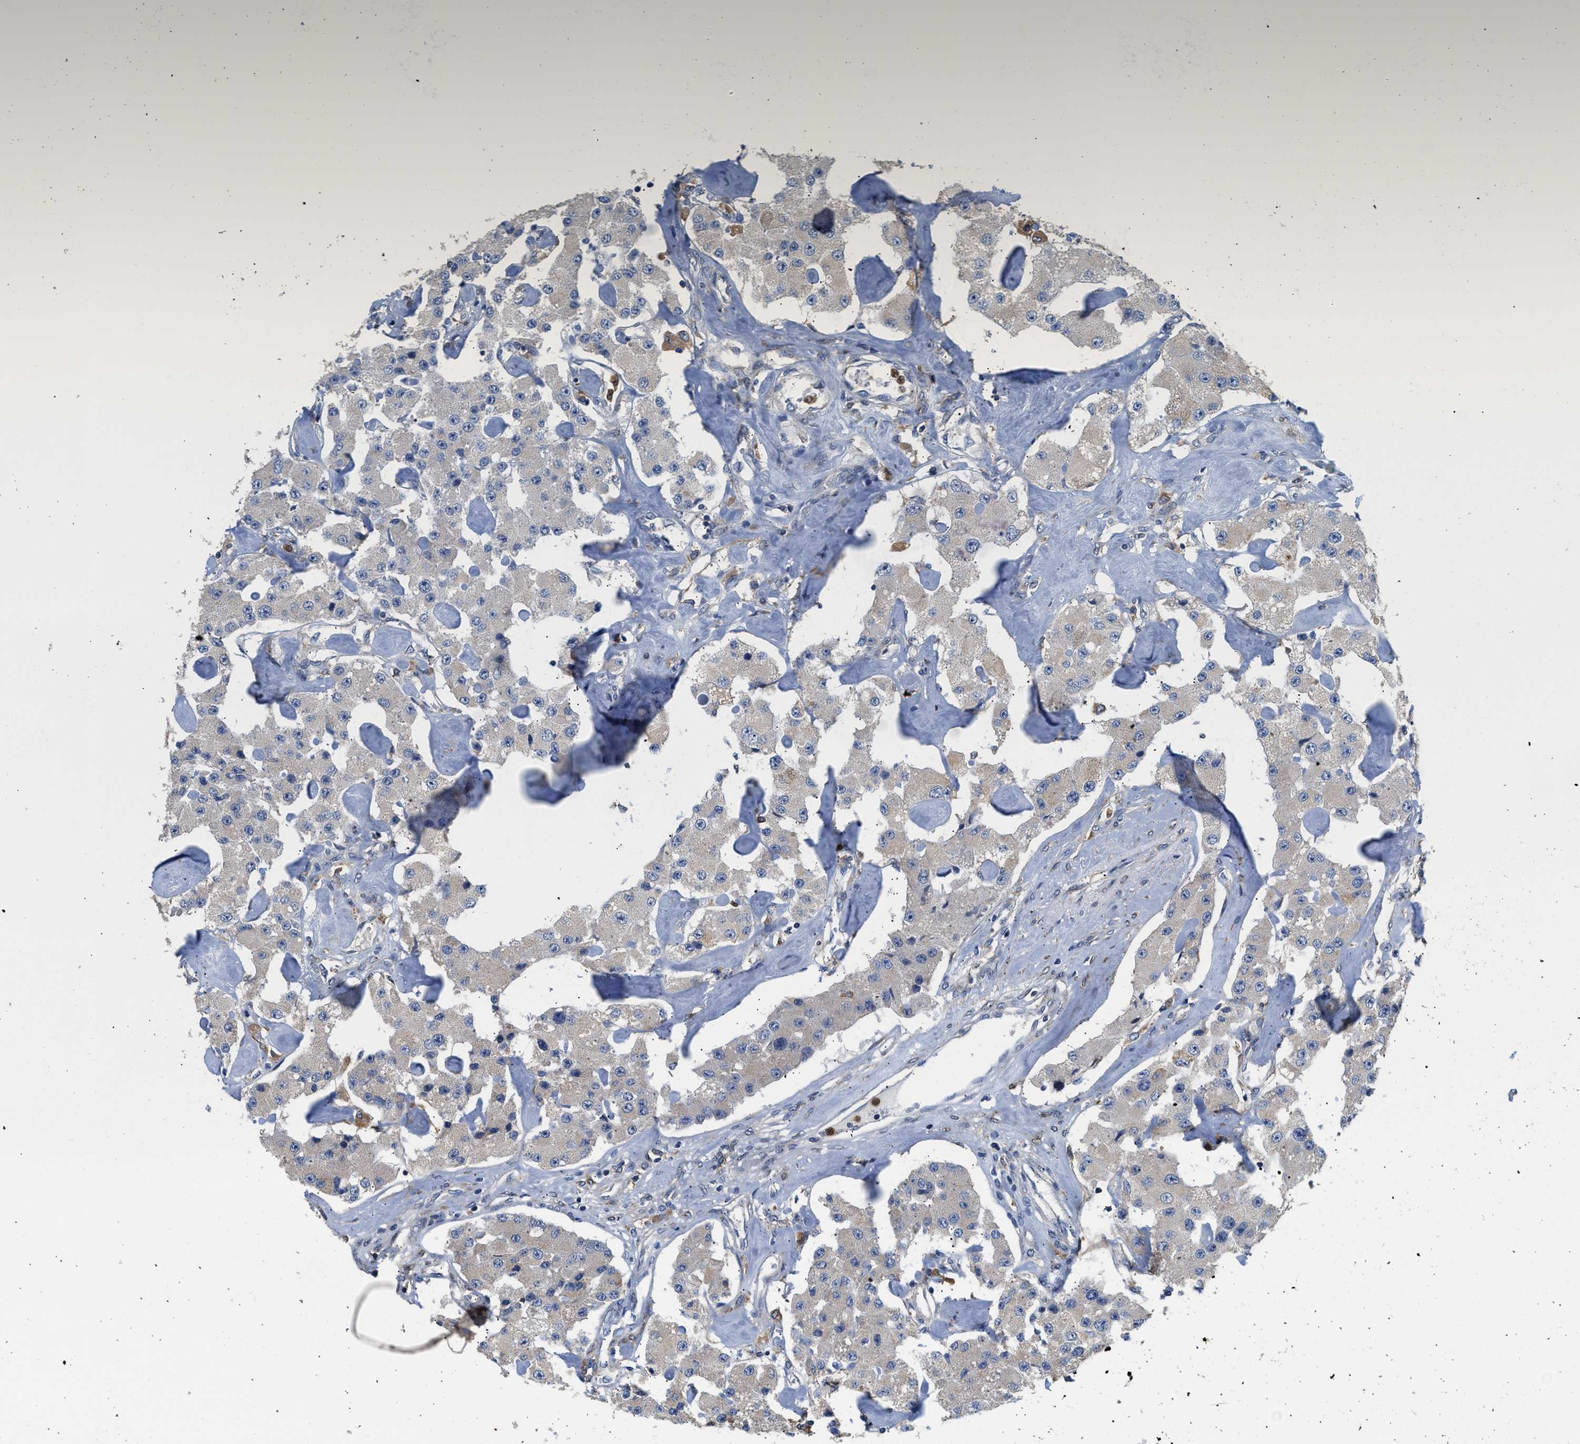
{"staining": {"intensity": "negative", "quantity": "none", "location": "none"}, "tissue": "carcinoid", "cell_type": "Tumor cells", "image_type": "cancer", "snomed": [{"axis": "morphology", "description": "Carcinoid, malignant, NOS"}, {"axis": "topography", "description": "Pancreas"}], "caption": "An immunohistochemistry (IHC) histopathology image of carcinoid (malignant) is shown. There is no staining in tumor cells of carcinoid (malignant). The staining is performed using DAB (3,3'-diaminobenzidine) brown chromogen with nuclei counter-stained in using hematoxylin.", "gene": "RAB31", "patient": {"sex": "male", "age": 41}}